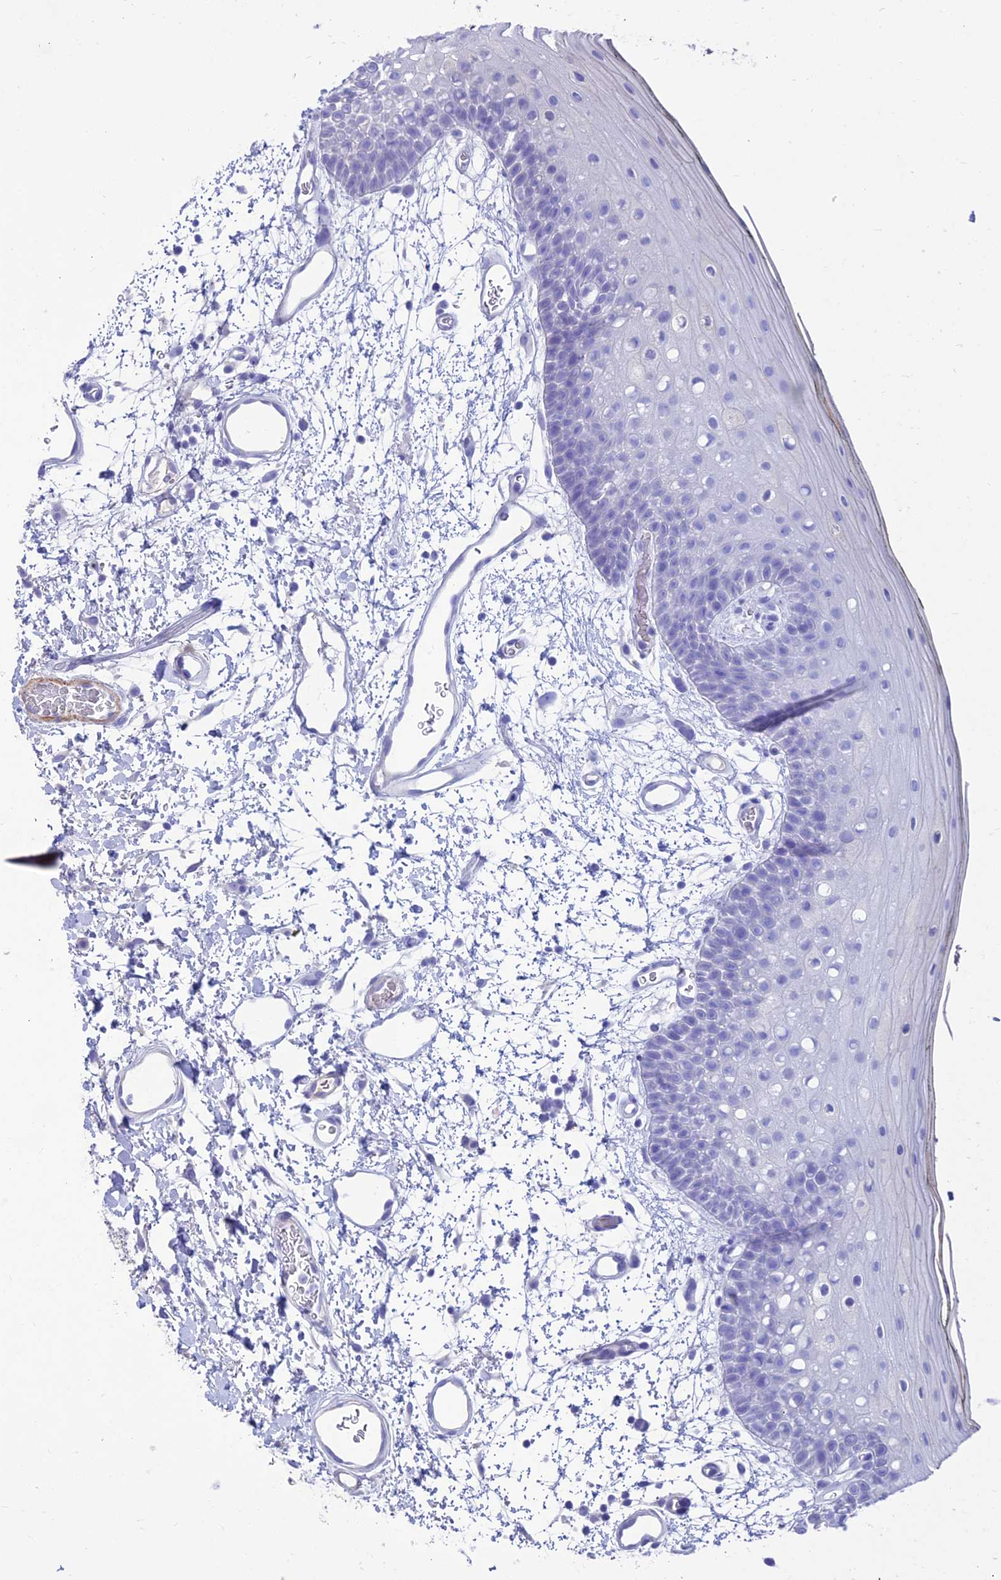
{"staining": {"intensity": "negative", "quantity": "none", "location": "none"}, "tissue": "oral mucosa", "cell_type": "Squamous epithelial cells", "image_type": "normal", "snomed": [{"axis": "morphology", "description": "Normal tissue, NOS"}, {"axis": "topography", "description": "Oral tissue"}, {"axis": "topography", "description": "Tounge, NOS"}], "caption": "The histopathology image displays no staining of squamous epithelial cells in benign oral mucosa. (DAB IHC visualized using brightfield microscopy, high magnification).", "gene": "GNG11", "patient": {"sex": "female", "age": 81}}